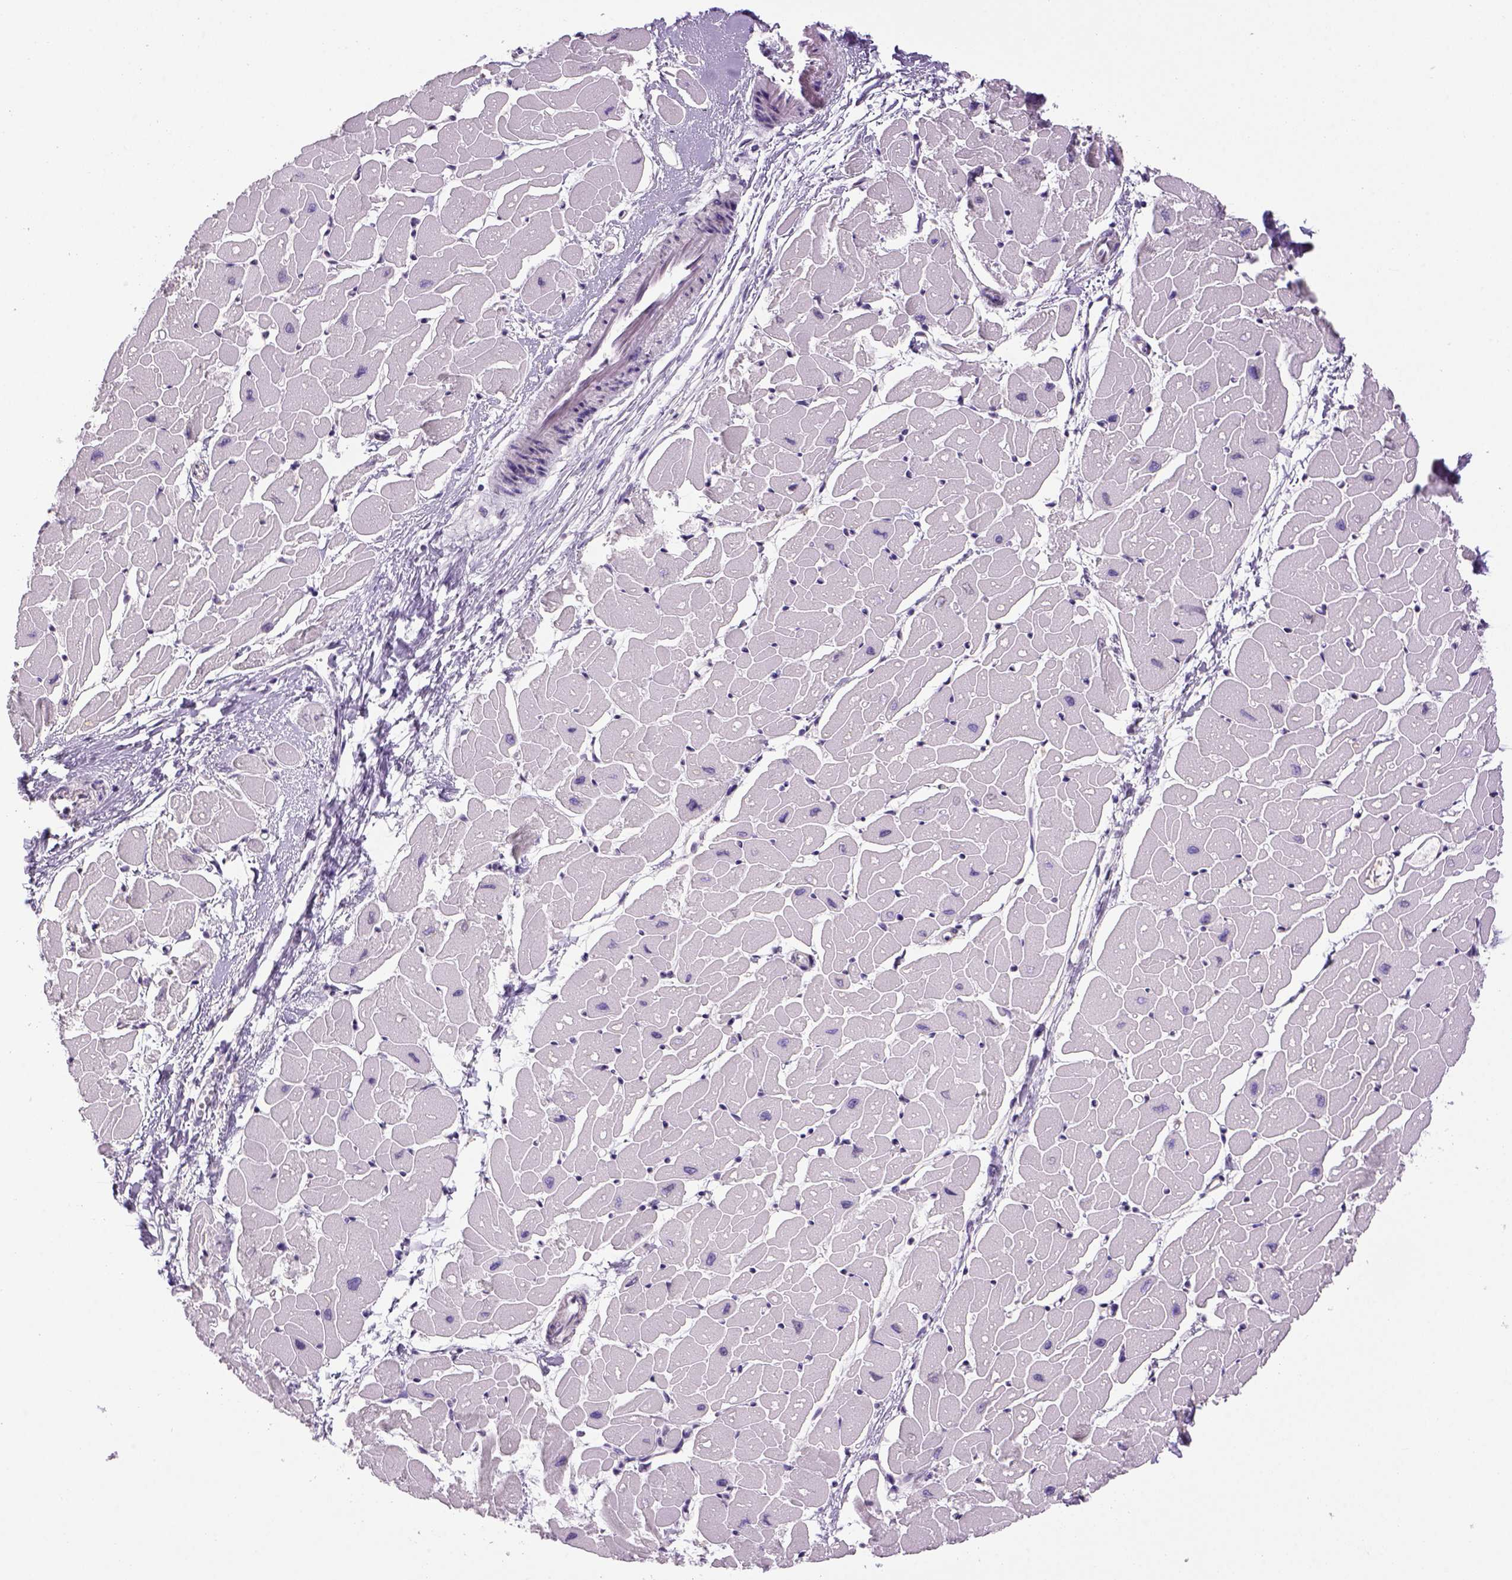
{"staining": {"intensity": "negative", "quantity": "none", "location": "none"}, "tissue": "heart muscle", "cell_type": "Cardiomyocytes", "image_type": "normal", "snomed": [{"axis": "morphology", "description": "Normal tissue, NOS"}, {"axis": "topography", "description": "Heart"}], "caption": "Immunohistochemical staining of normal heart muscle demonstrates no significant positivity in cardiomyocytes.", "gene": "PRRT1", "patient": {"sex": "male", "age": 57}}